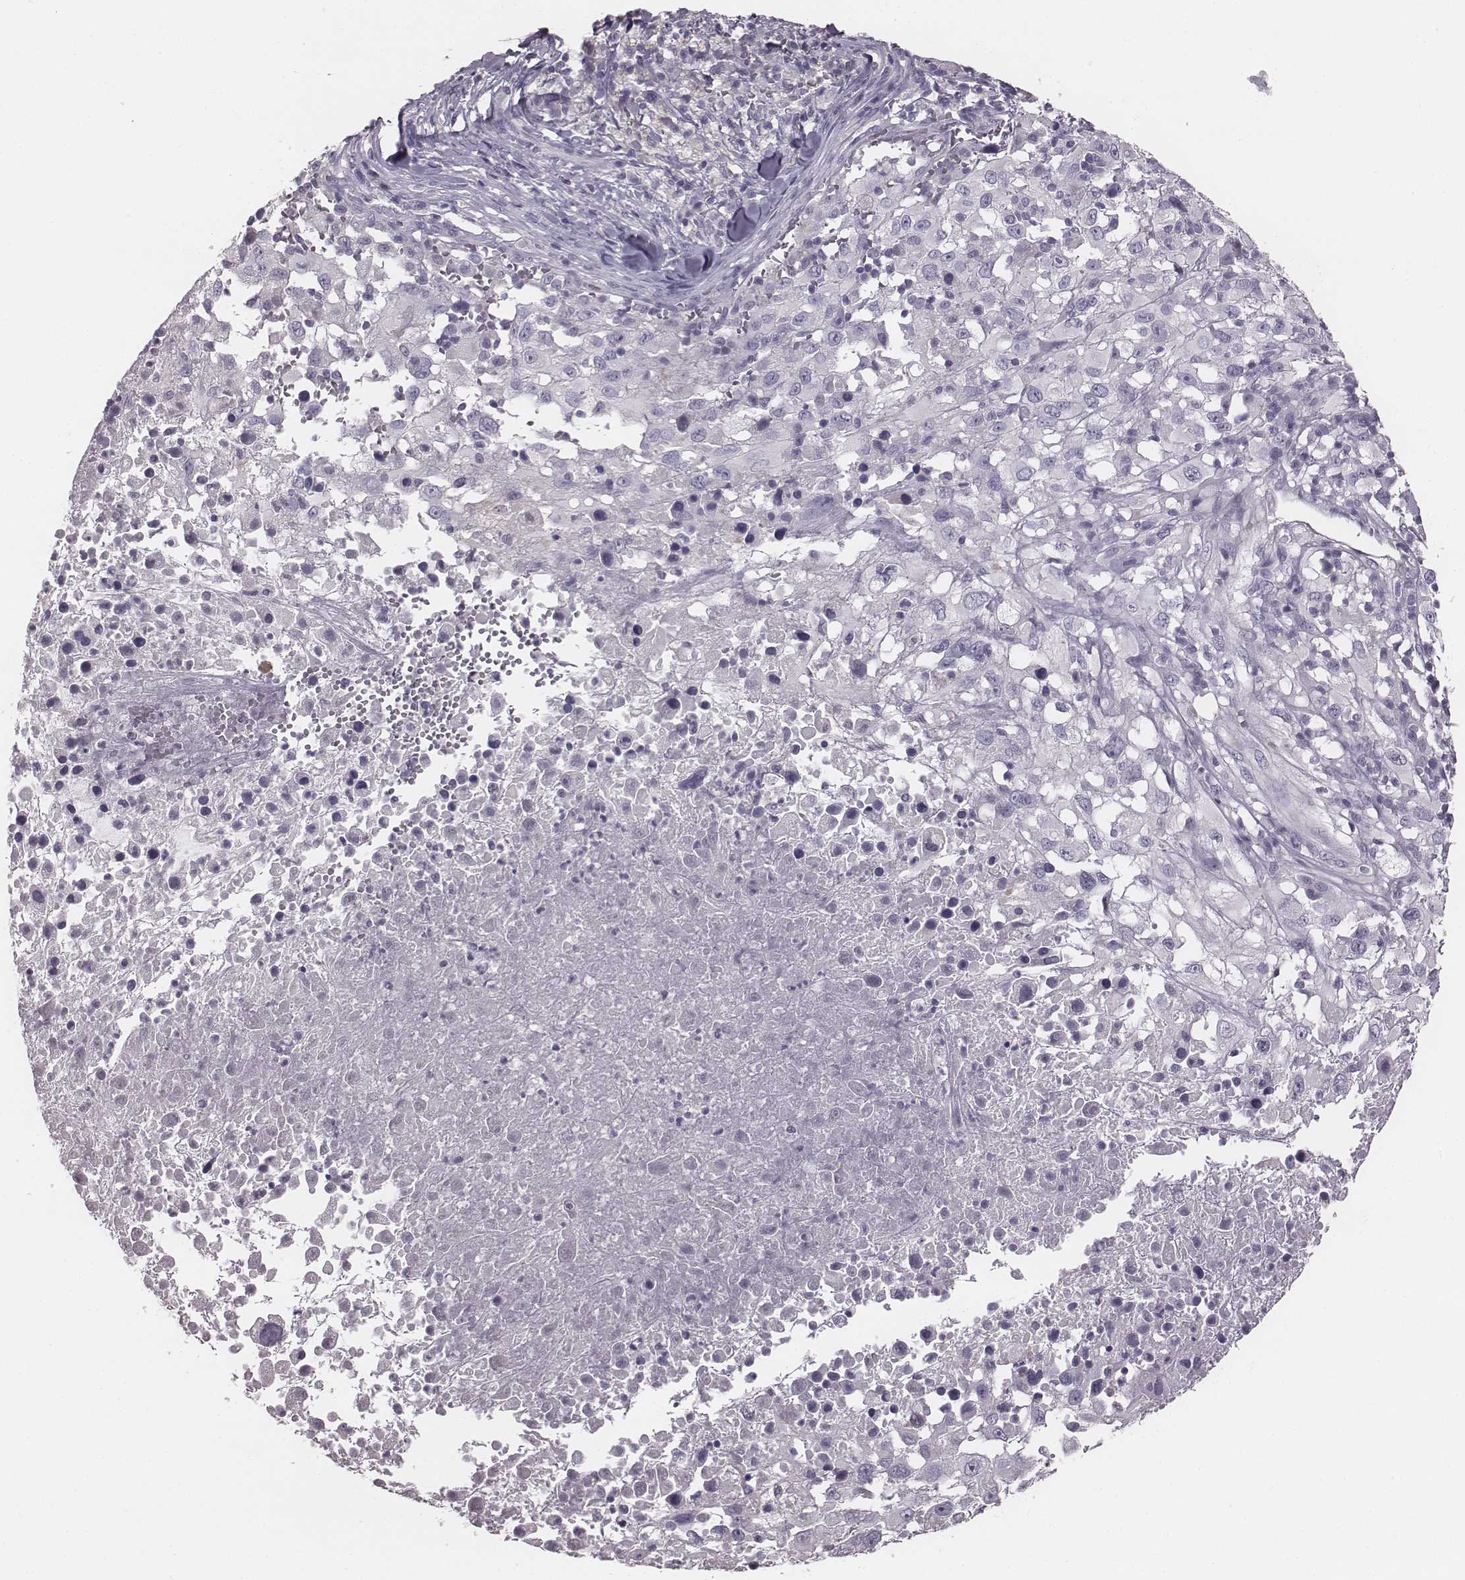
{"staining": {"intensity": "negative", "quantity": "none", "location": "none"}, "tissue": "melanoma", "cell_type": "Tumor cells", "image_type": "cancer", "snomed": [{"axis": "morphology", "description": "Malignant melanoma, Metastatic site"}, {"axis": "topography", "description": "Soft tissue"}], "caption": "A high-resolution image shows immunohistochemistry (IHC) staining of melanoma, which exhibits no significant expression in tumor cells. (DAB (3,3'-diaminobenzidine) immunohistochemistry (IHC) visualized using brightfield microscopy, high magnification).", "gene": "PDE8B", "patient": {"sex": "male", "age": 50}}